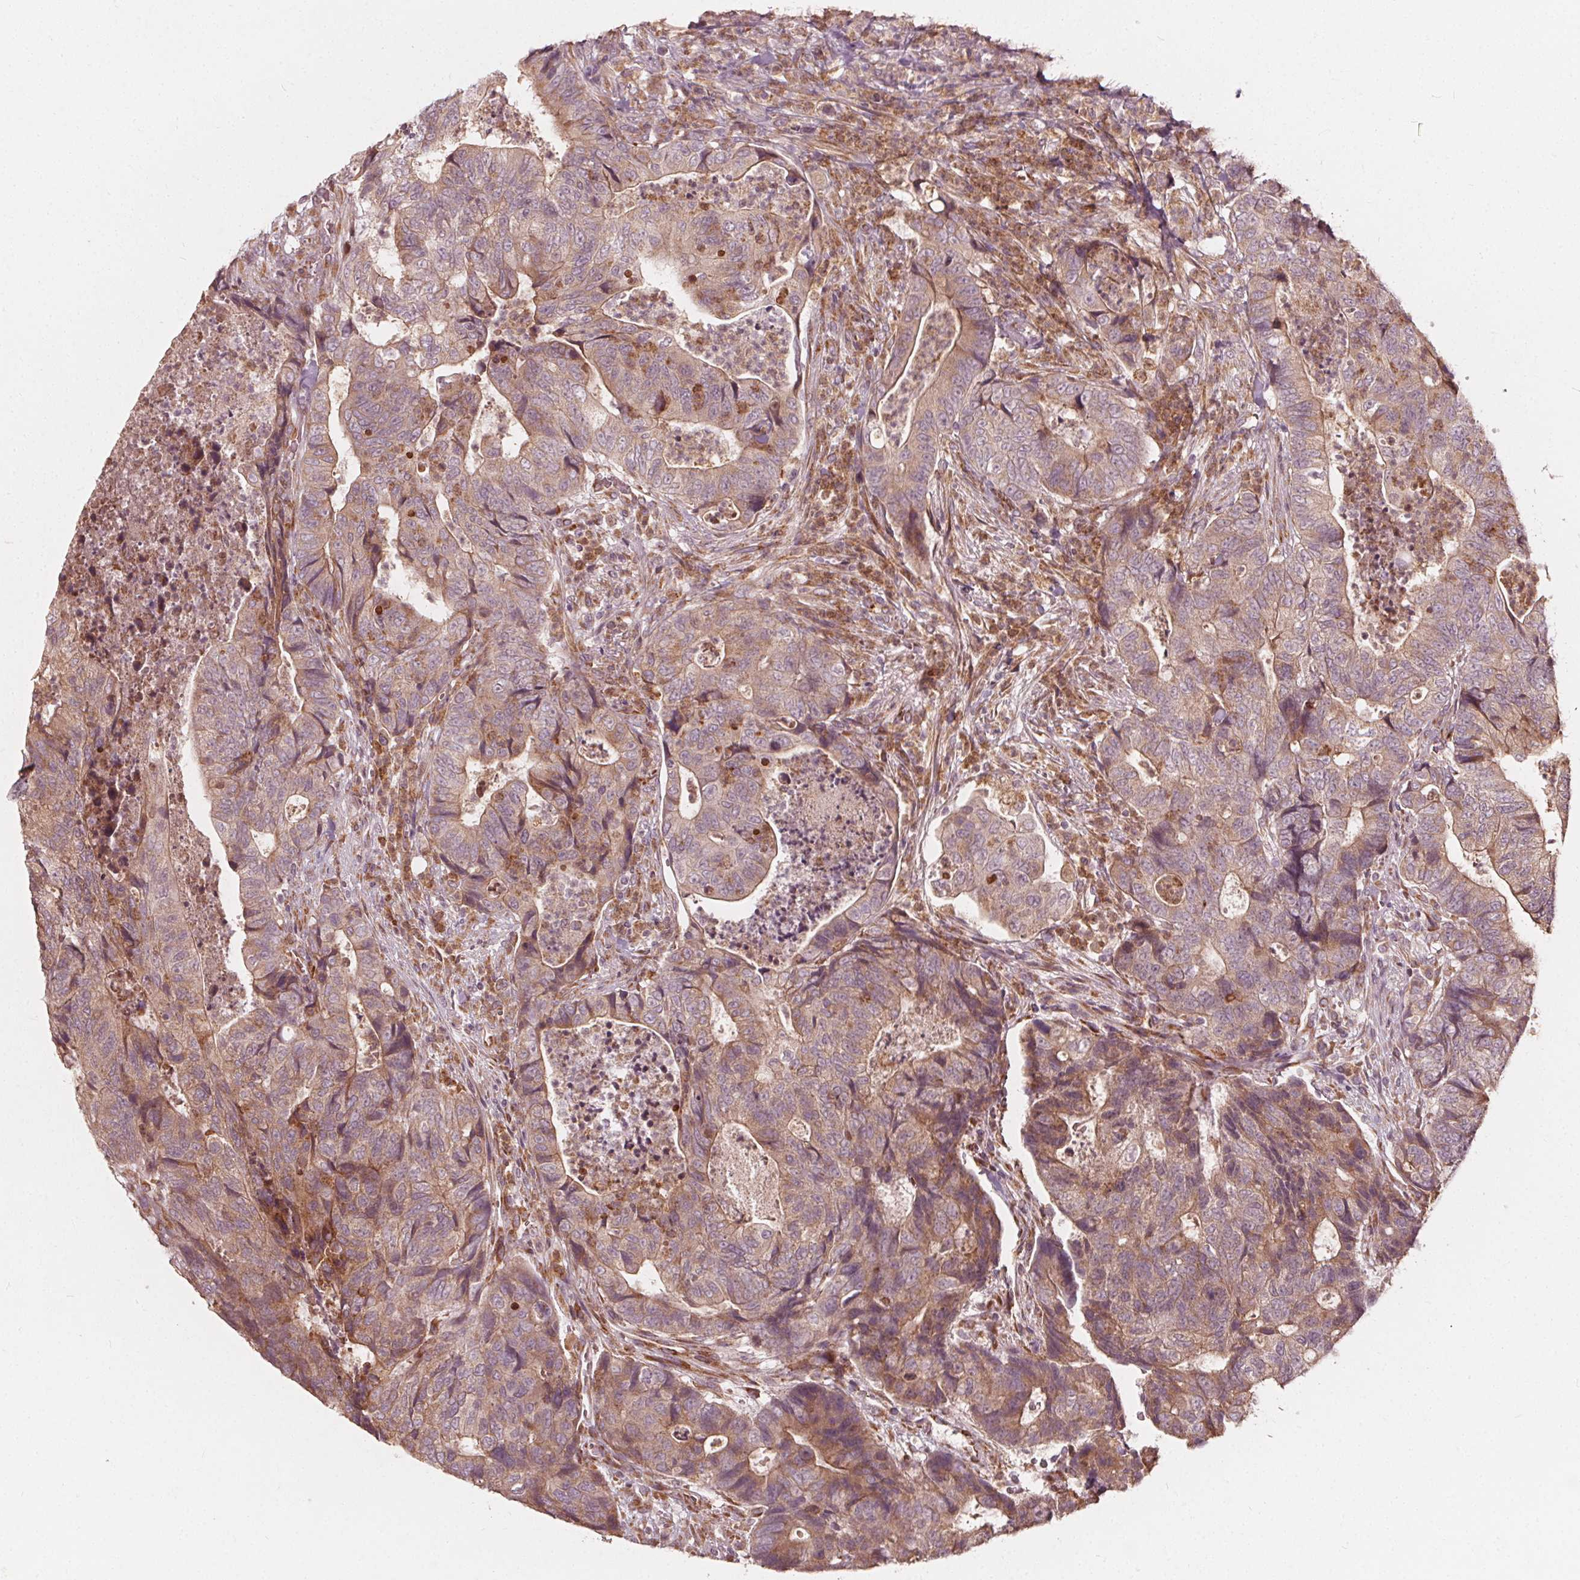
{"staining": {"intensity": "weak", "quantity": ">75%", "location": "cytoplasmic/membranous"}, "tissue": "colorectal cancer", "cell_type": "Tumor cells", "image_type": "cancer", "snomed": [{"axis": "morphology", "description": "Adenocarcinoma, NOS"}, {"axis": "topography", "description": "Colon"}], "caption": "Protein staining displays weak cytoplasmic/membranous expression in approximately >75% of tumor cells in colorectal cancer (adenocarcinoma).", "gene": "NPC1L1", "patient": {"sex": "female", "age": 48}}